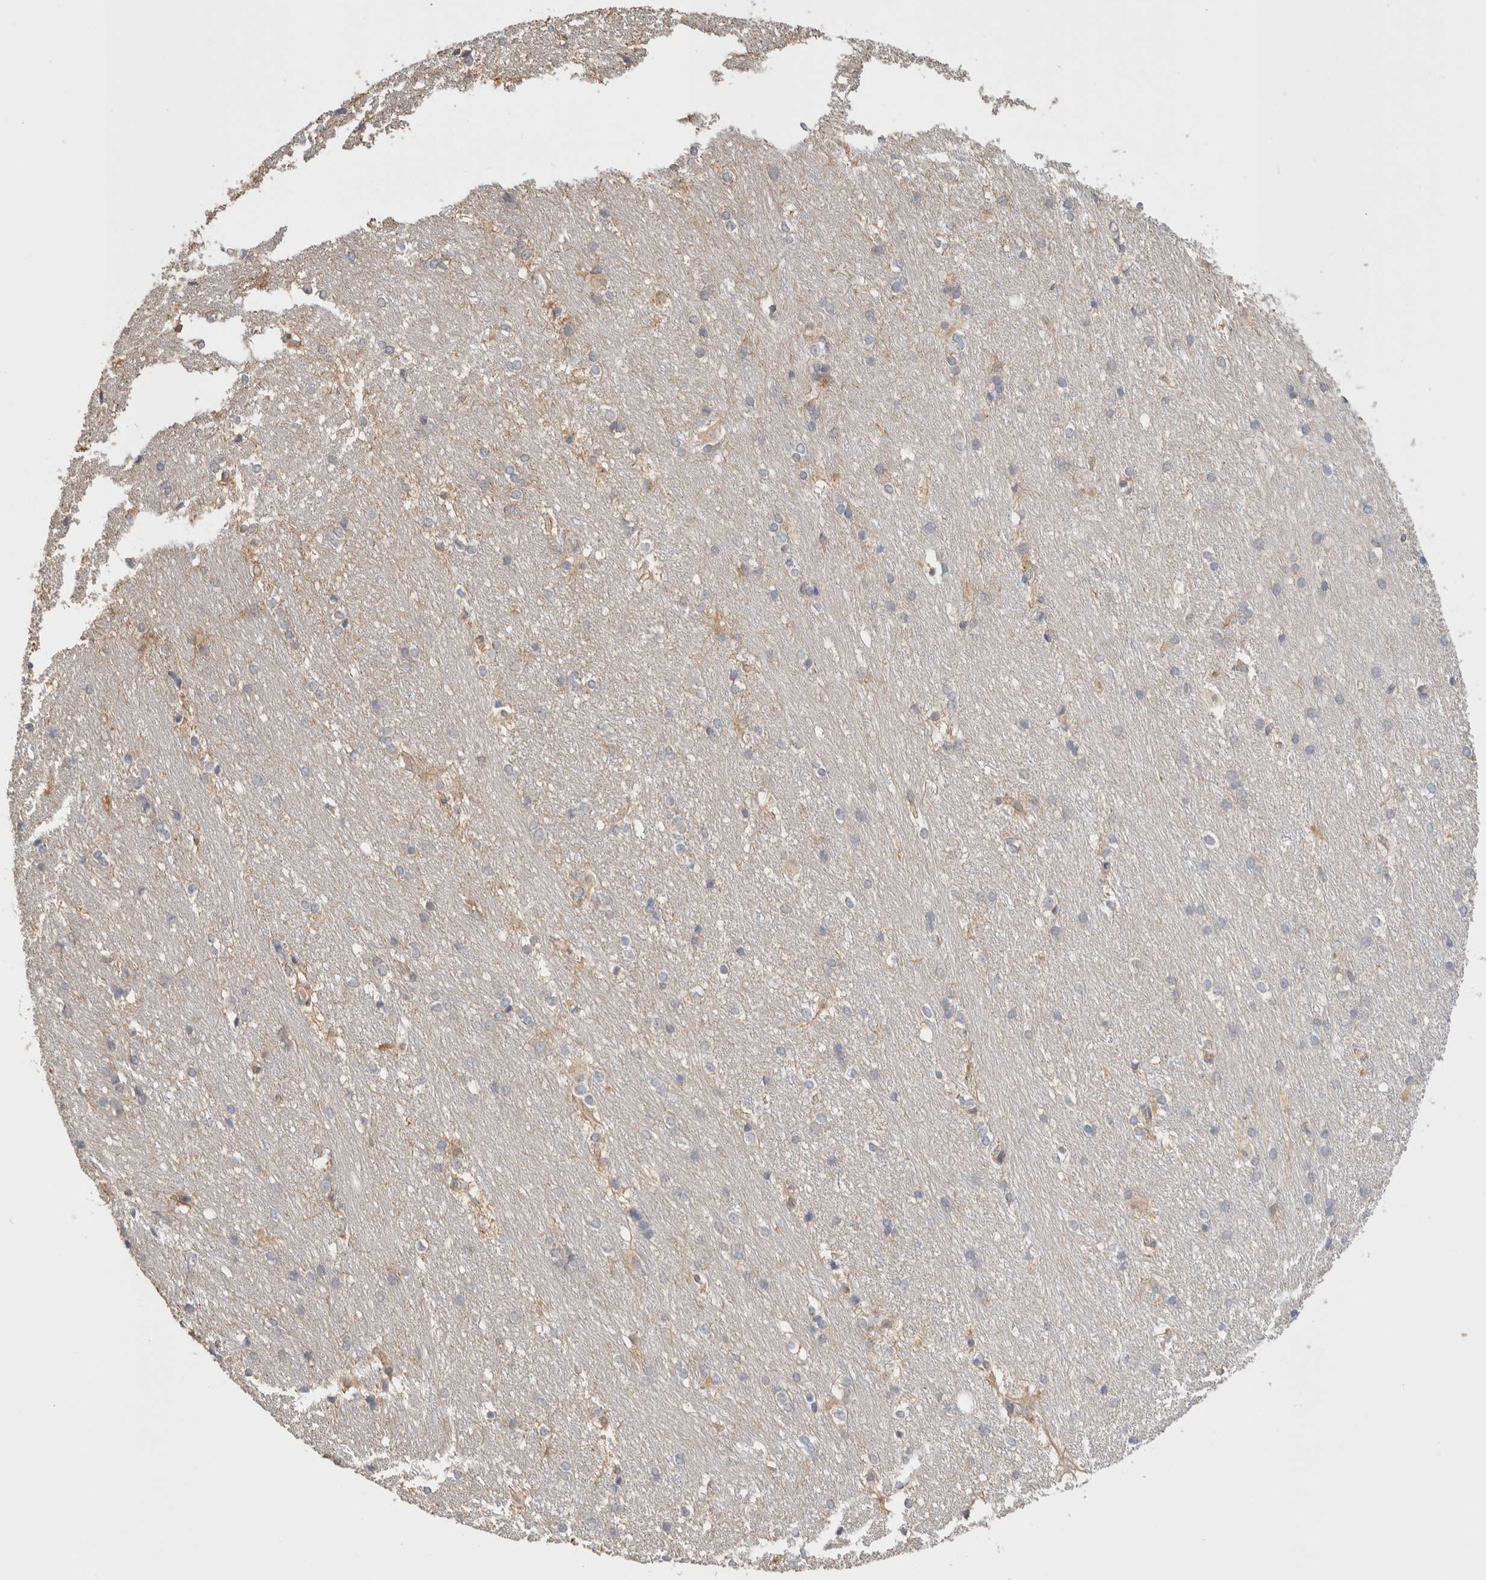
{"staining": {"intensity": "weak", "quantity": "<25%", "location": "cytoplasmic/membranous"}, "tissue": "caudate", "cell_type": "Glial cells", "image_type": "normal", "snomed": [{"axis": "morphology", "description": "Normal tissue, NOS"}, {"axis": "topography", "description": "Lateral ventricle wall"}], "caption": "Unremarkable caudate was stained to show a protein in brown. There is no significant positivity in glial cells.", "gene": "CFAP418", "patient": {"sex": "female", "age": 19}}